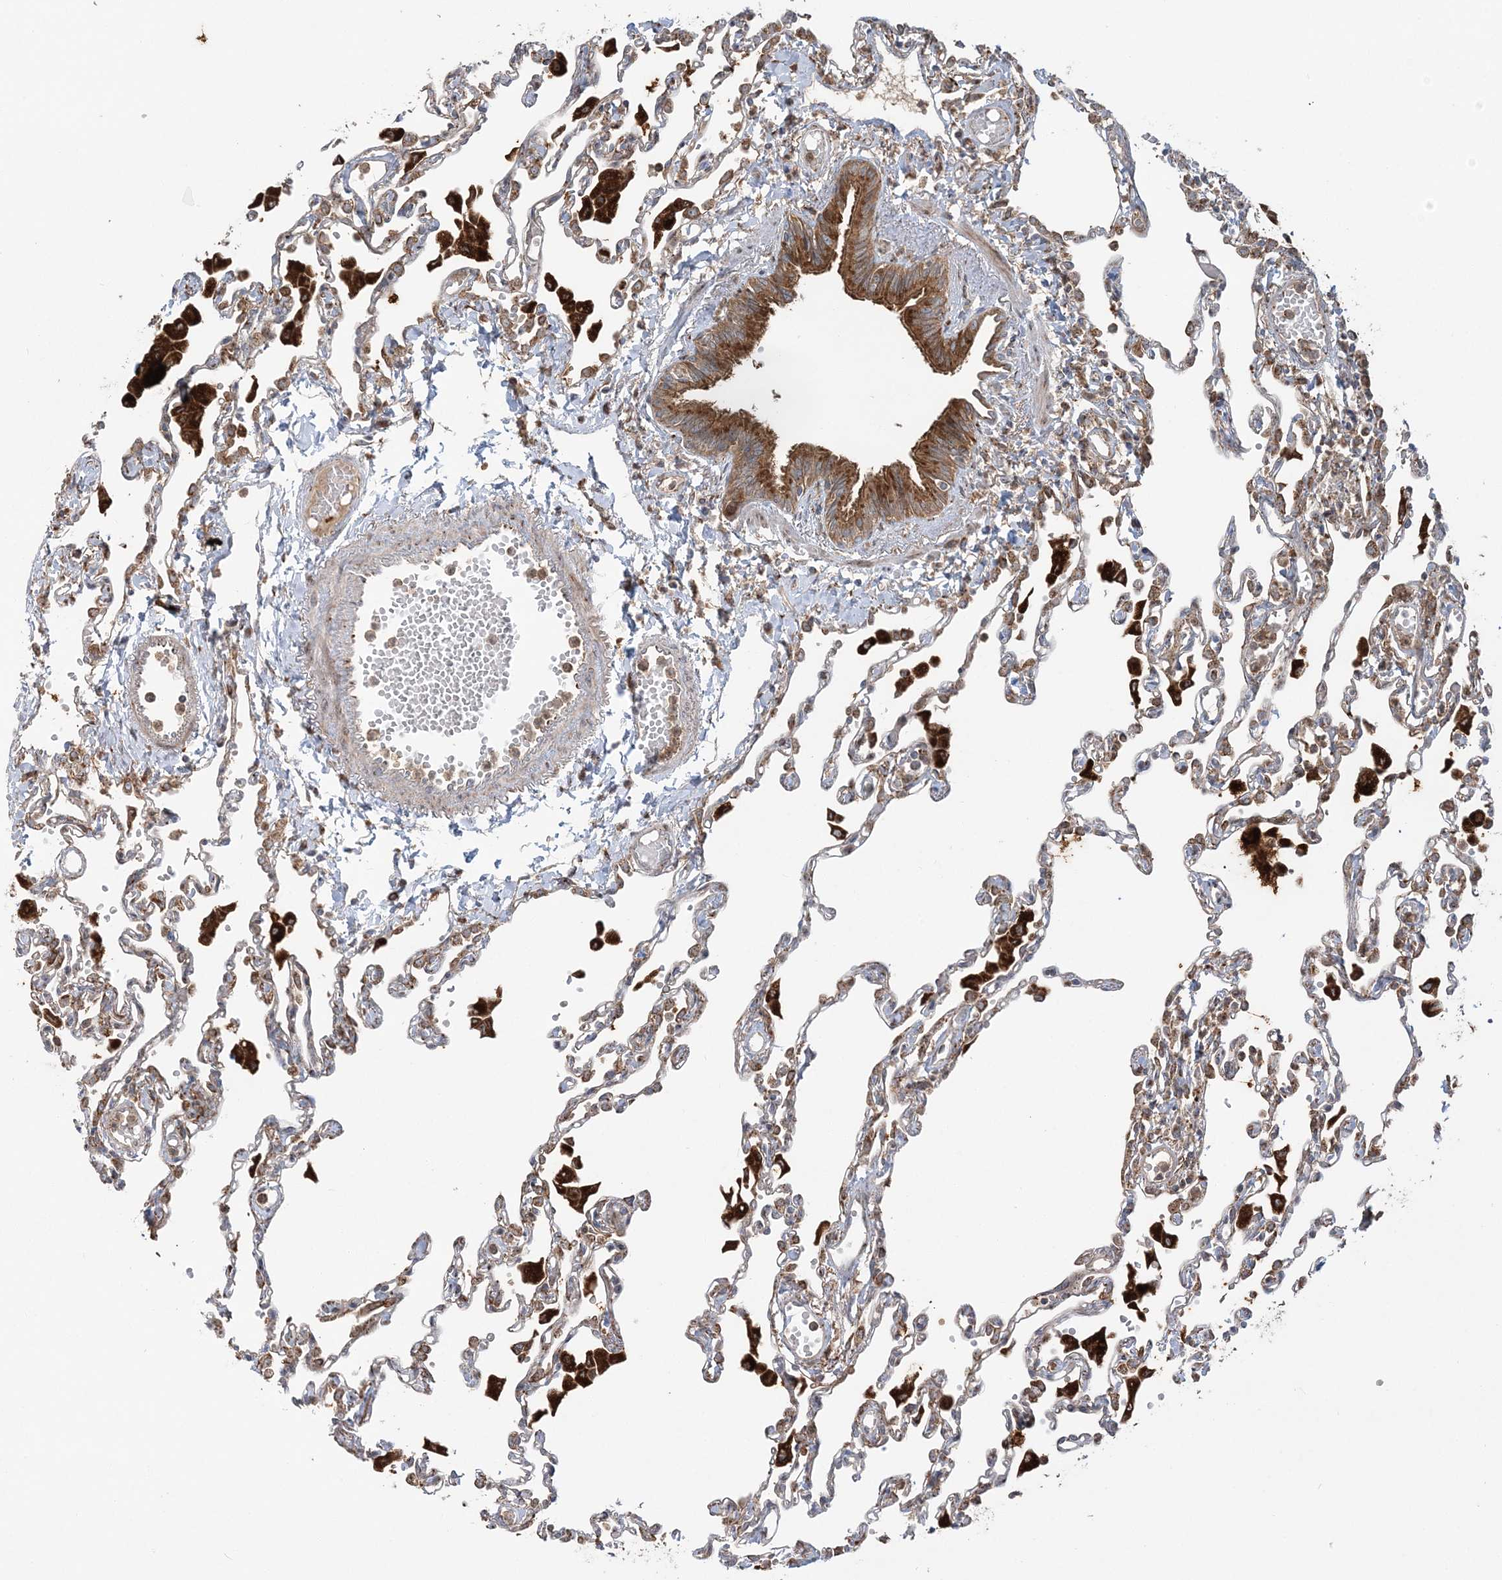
{"staining": {"intensity": "weak", "quantity": "25%-75%", "location": "cytoplasmic/membranous"}, "tissue": "lung", "cell_type": "Alveolar cells", "image_type": "normal", "snomed": [{"axis": "morphology", "description": "Normal tissue, NOS"}, {"axis": "topography", "description": "Bronchus"}, {"axis": "topography", "description": "Lung"}], "caption": "Unremarkable lung was stained to show a protein in brown. There is low levels of weak cytoplasmic/membranous staining in about 25%-75% of alveolar cells. The staining was performed using DAB, with brown indicating positive protein expression. Nuclei are stained blue with hematoxylin.", "gene": "ABCC3", "patient": {"sex": "female", "age": 49}}